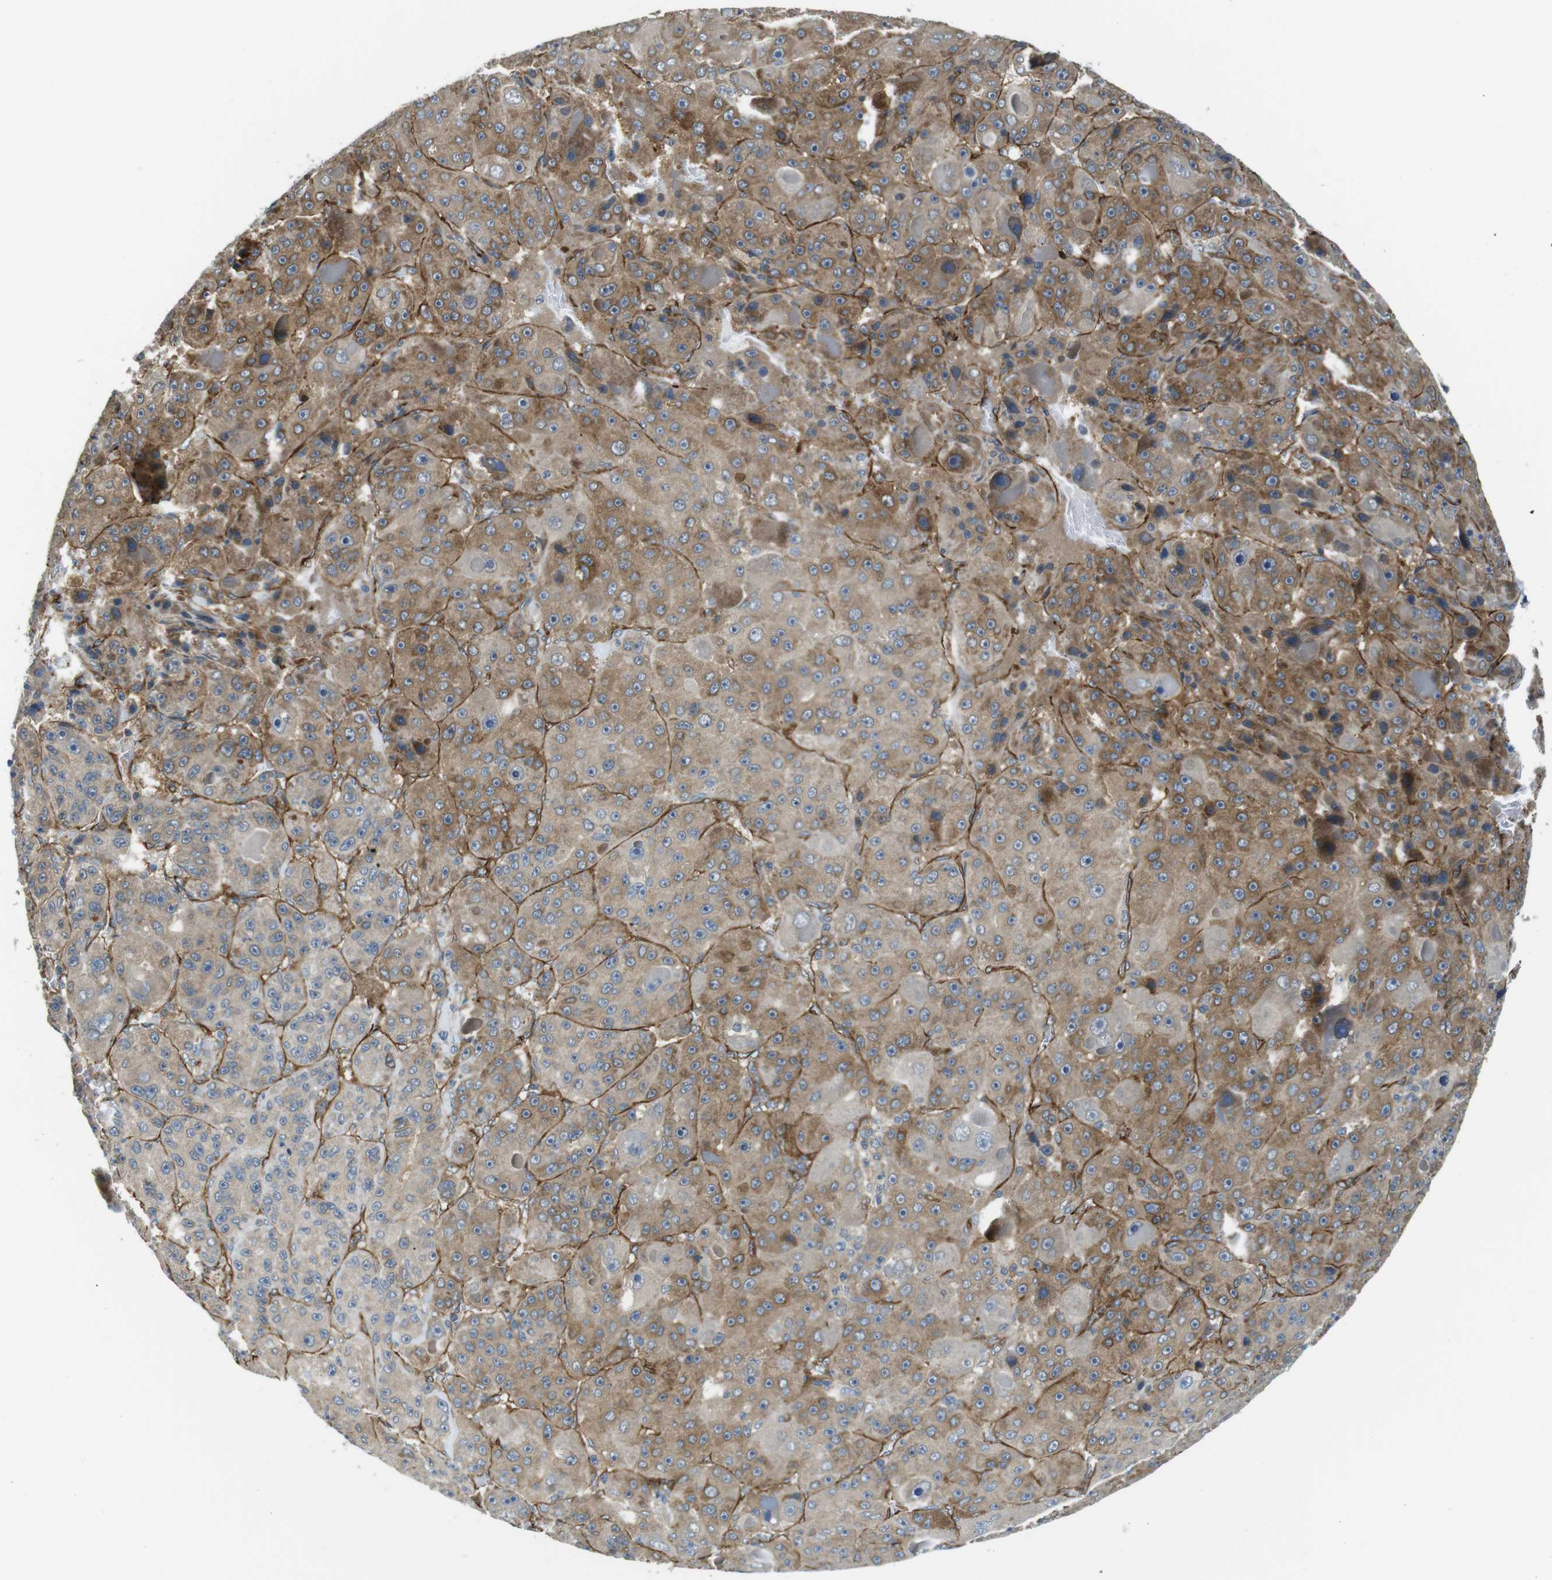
{"staining": {"intensity": "moderate", "quantity": ">75%", "location": "cytoplasmic/membranous"}, "tissue": "liver cancer", "cell_type": "Tumor cells", "image_type": "cancer", "snomed": [{"axis": "morphology", "description": "Carcinoma, Hepatocellular, NOS"}, {"axis": "topography", "description": "Liver"}], "caption": "The micrograph shows a brown stain indicating the presence of a protein in the cytoplasmic/membranous of tumor cells in liver cancer (hepatocellular carcinoma). (Brightfield microscopy of DAB IHC at high magnification).", "gene": "TSC1", "patient": {"sex": "male", "age": 76}}